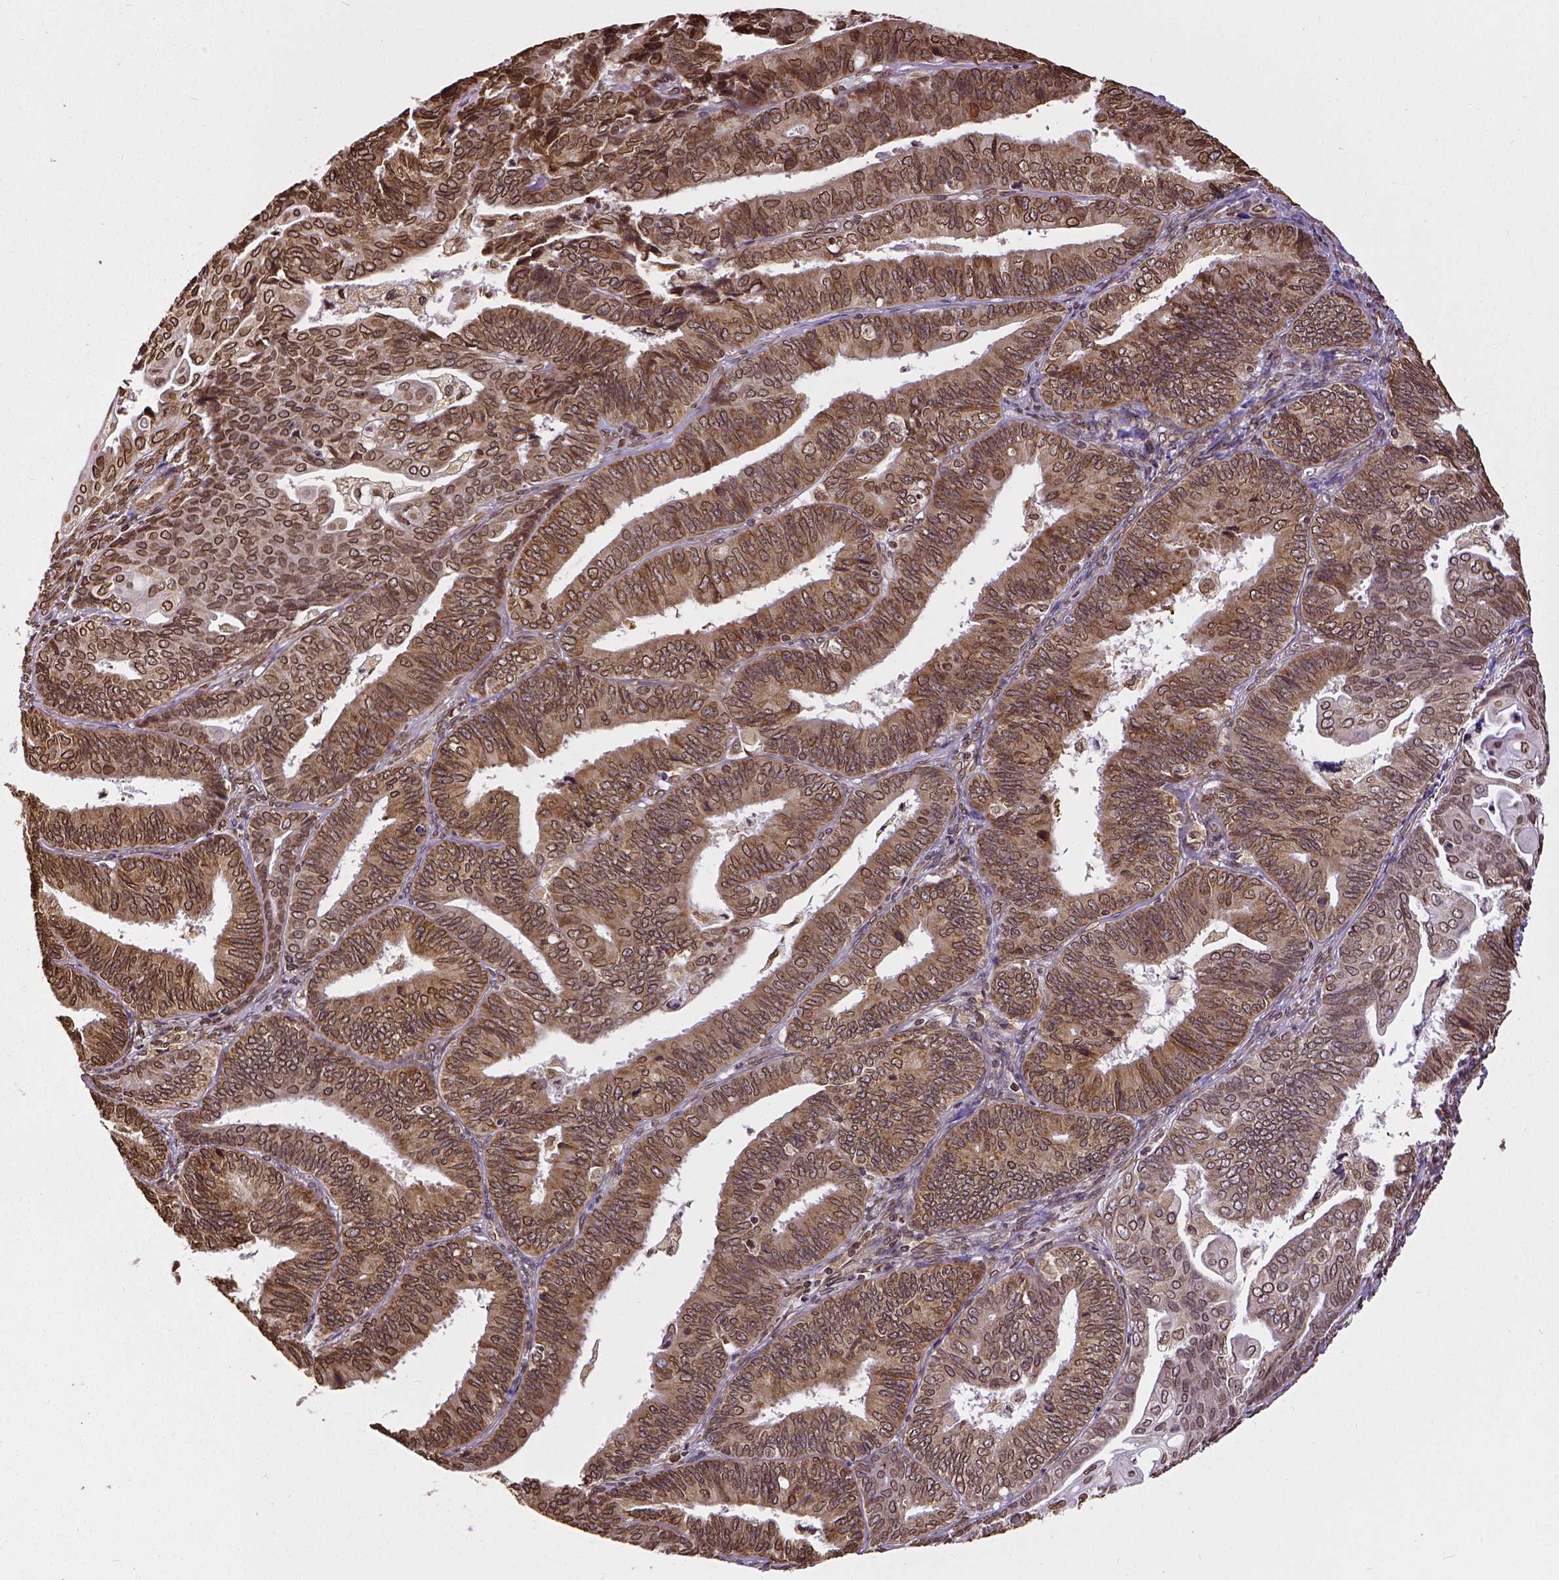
{"staining": {"intensity": "moderate", "quantity": ">75%", "location": "cytoplasmic/membranous,nuclear"}, "tissue": "endometrial cancer", "cell_type": "Tumor cells", "image_type": "cancer", "snomed": [{"axis": "morphology", "description": "Adenocarcinoma, NOS"}, {"axis": "topography", "description": "Endometrium"}], "caption": "High-power microscopy captured an immunohistochemistry photomicrograph of adenocarcinoma (endometrial), revealing moderate cytoplasmic/membranous and nuclear staining in approximately >75% of tumor cells. Using DAB (3,3'-diaminobenzidine) (brown) and hematoxylin (blue) stains, captured at high magnification using brightfield microscopy.", "gene": "MTDH", "patient": {"sex": "female", "age": 73}}